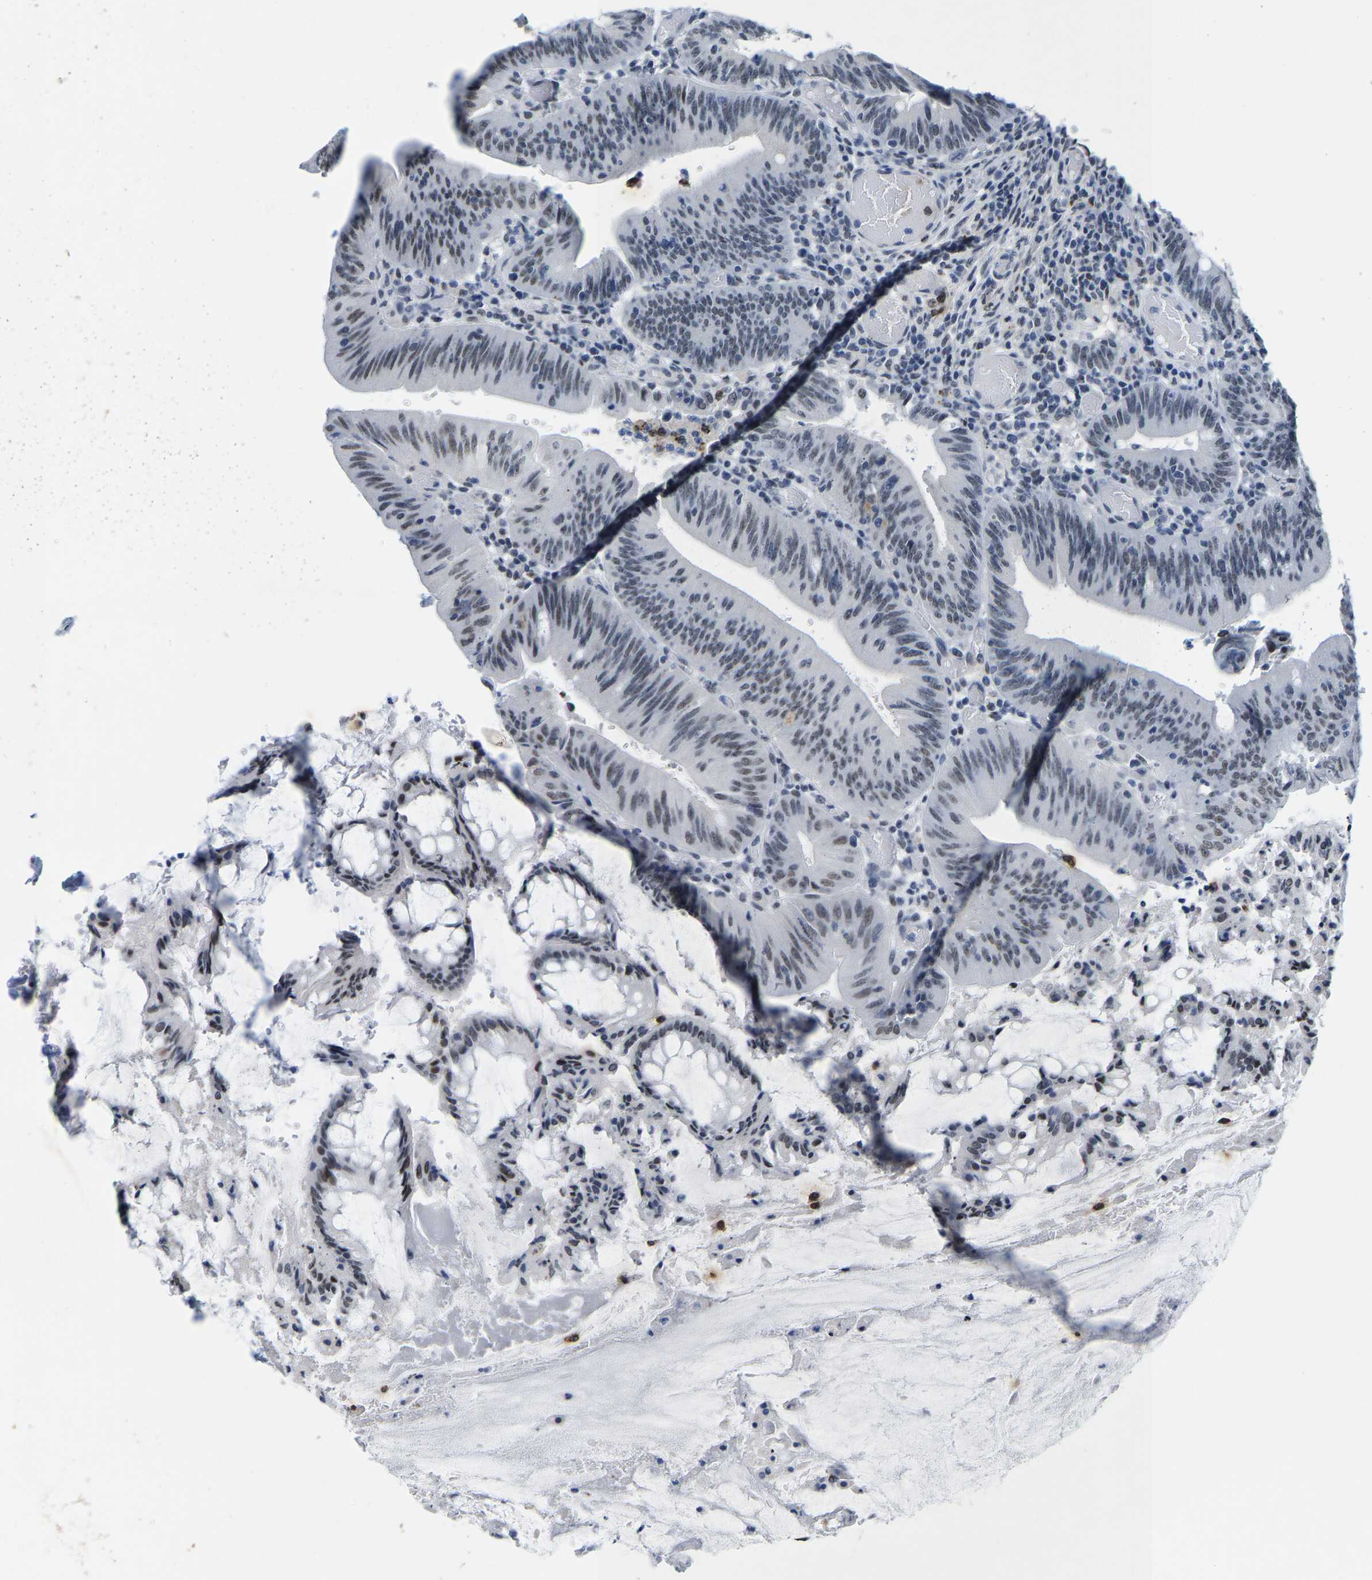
{"staining": {"intensity": "weak", "quantity": "<25%", "location": "nuclear"}, "tissue": "colorectal cancer", "cell_type": "Tumor cells", "image_type": "cancer", "snomed": [{"axis": "morphology", "description": "Normal tissue, NOS"}, {"axis": "morphology", "description": "Adenocarcinoma, NOS"}, {"axis": "topography", "description": "Rectum"}], "caption": "High magnification brightfield microscopy of adenocarcinoma (colorectal) stained with DAB (brown) and counterstained with hematoxylin (blue): tumor cells show no significant staining.", "gene": "SETD1B", "patient": {"sex": "female", "age": 66}}